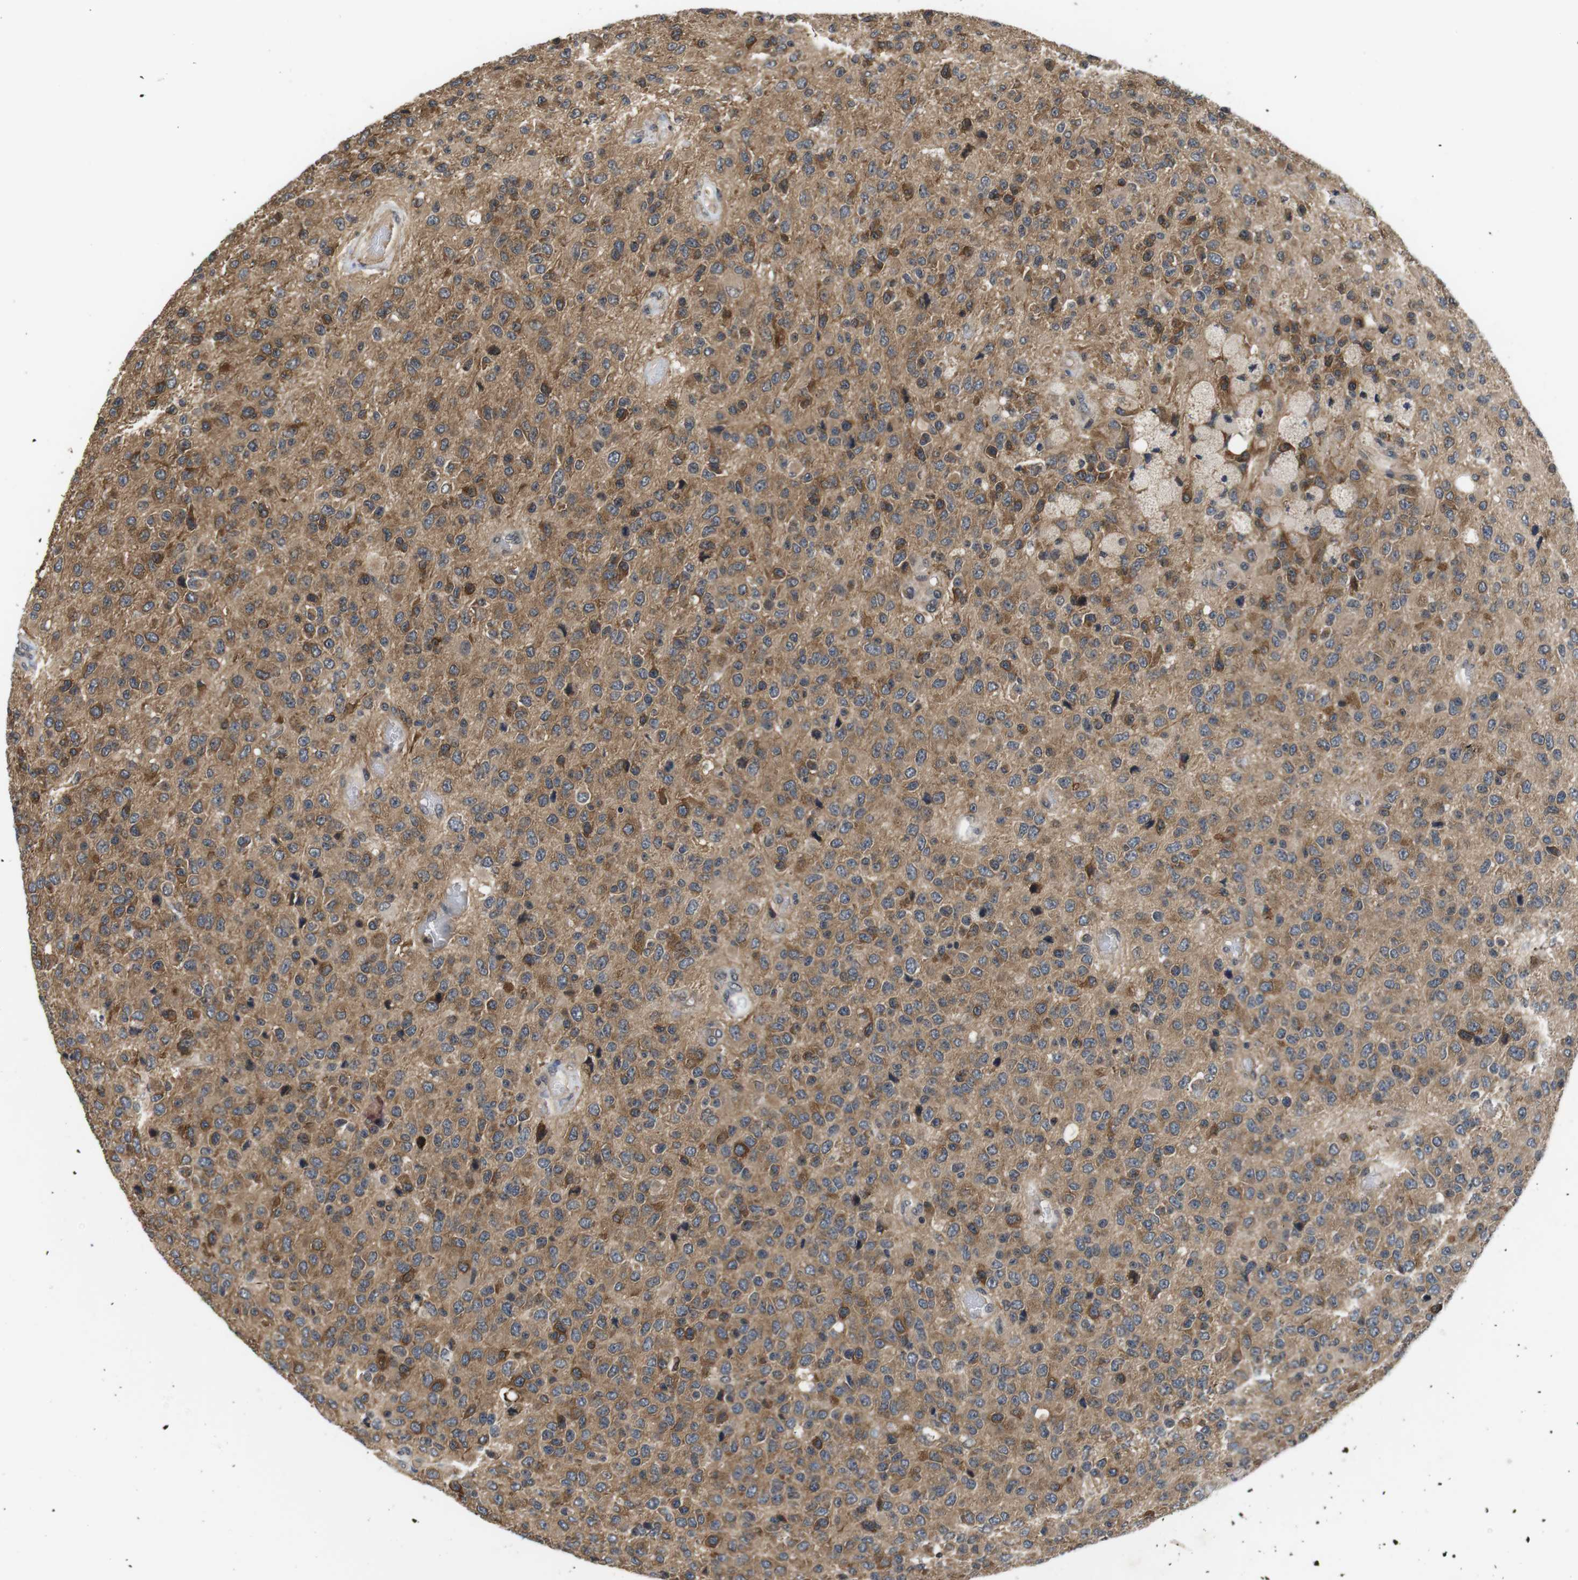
{"staining": {"intensity": "moderate", "quantity": ">75%", "location": "cytoplasmic/membranous"}, "tissue": "glioma", "cell_type": "Tumor cells", "image_type": "cancer", "snomed": [{"axis": "morphology", "description": "Glioma, malignant, High grade"}, {"axis": "topography", "description": "pancreas cauda"}], "caption": "Immunohistochemistry (IHC) (DAB (3,3'-diaminobenzidine)) staining of malignant glioma (high-grade) displays moderate cytoplasmic/membranous protein positivity in approximately >75% of tumor cells.", "gene": "FADD", "patient": {"sex": "male", "age": 60}}